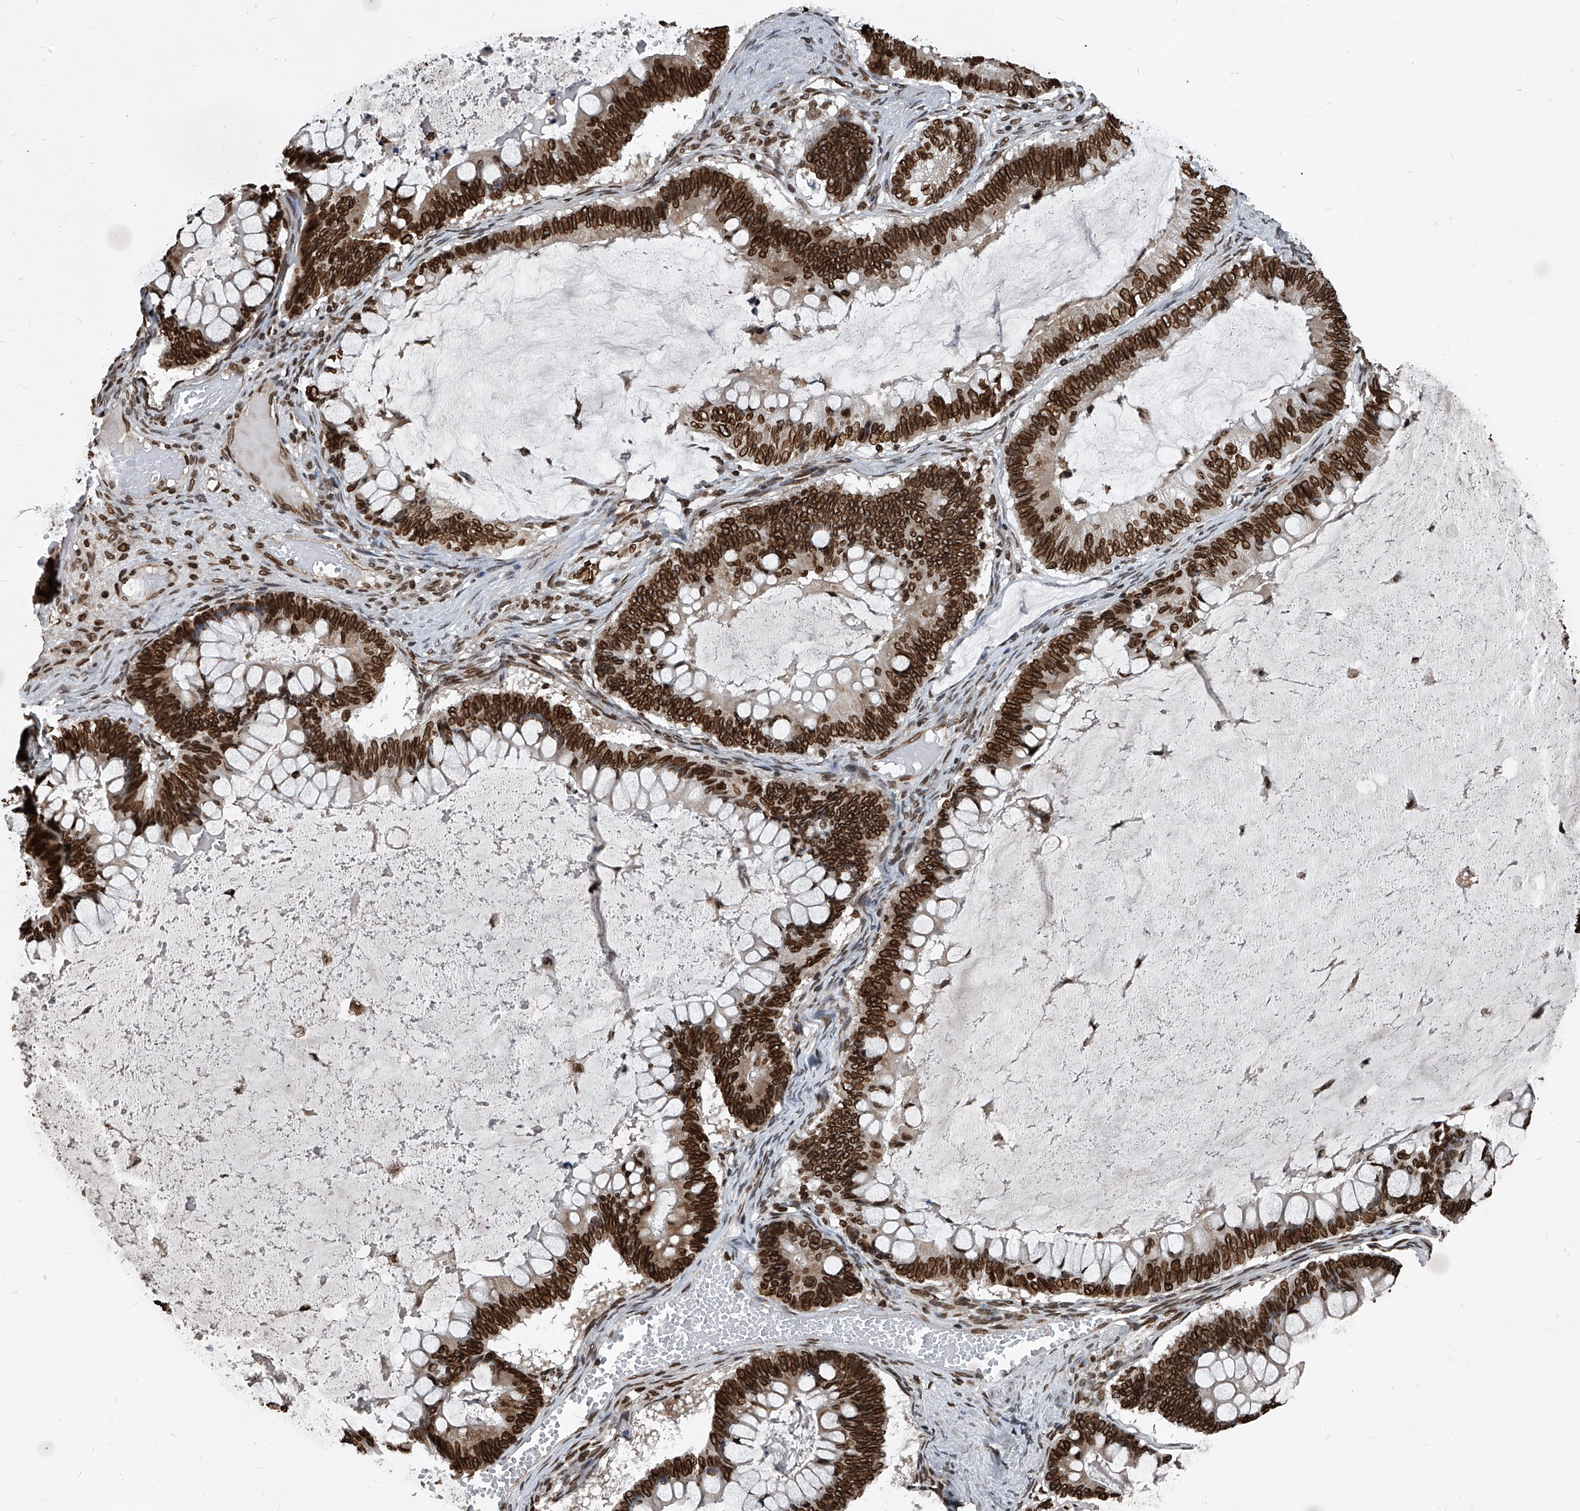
{"staining": {"intensity": "strong", "quantity": ">75%", "location": "cytoplasmic/membranous,nuclear"}, "tissue": "ovarian cancer", "cell_type": "Tumor cells", "image_type": "cancer", "snomed": [{"axis": "morphology", "description": "Cystadenocarcinoma, mucinous, NOS"}, {"axis": "topography", "description": "Ovary"}], "caption": "This image displays immunohistochemistry (IHC) staining of human ovarian mucinous cystadenocarcinoma, with high strong cytoplasmic/membranous and nuclear positivity in approximately >75% of tumor cells.", "gene": "PHF20", "patient": {"sex": "female", "age": 61}}